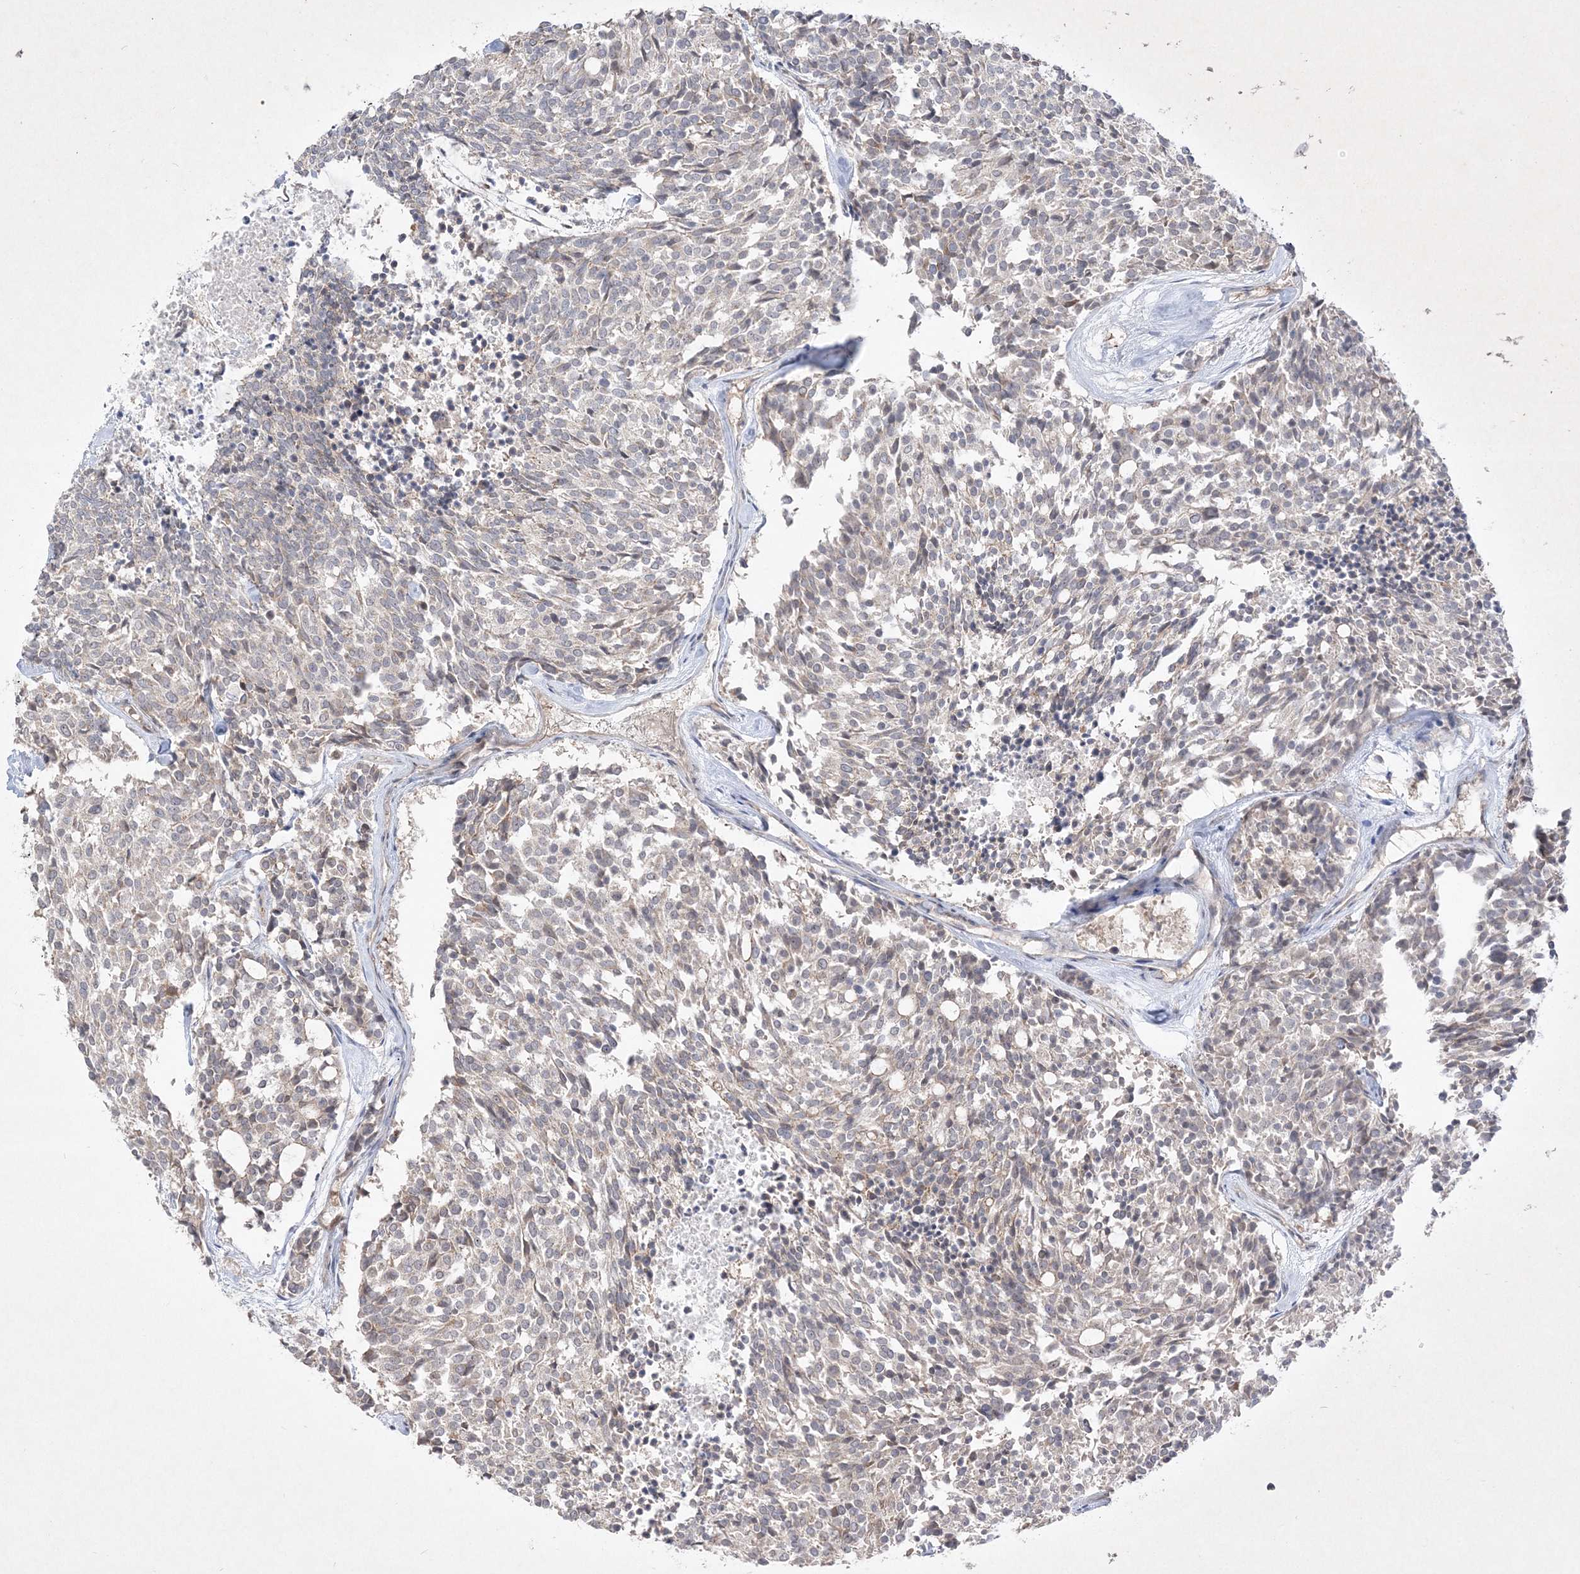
{"staining": {"intensity": "negative", "quantity": "none", "location": "none"}, "tissue": "carcinoid", "cell_type": "Tumor cells", "image_type": "cancer", "snomed": [{"axis": "morphology", "description": "Carcinoid, malignant, NOS"}, {"axis": "topography", "description": "Pancreas"}], "caption": "Tumor cells show no significant protein staining in carcinoid. (DAB immunohistochemistry (IHC), high magnification).", "gene": "CLNK", "patient": {"sex": "female", "age": 54}}